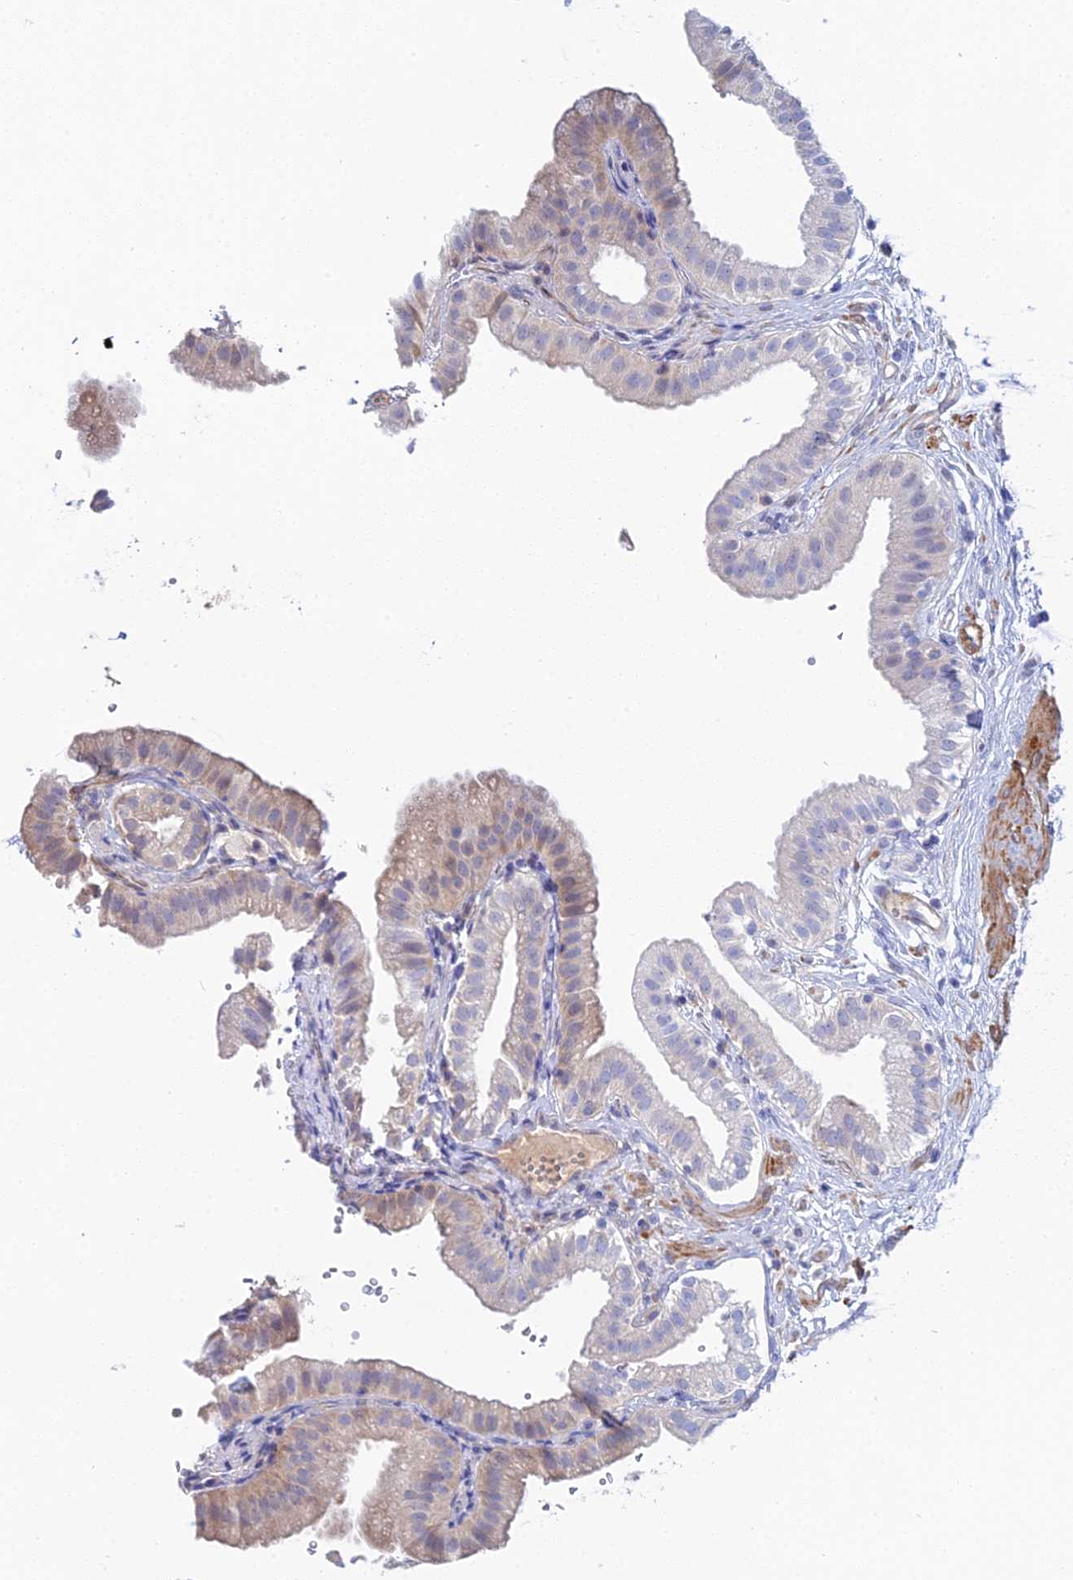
{"staining": {"intensity": "weak", "quantity": "<25%", "location": "cytoplasmic/membranous"}, "tissue": "gallbladder", "cell_type": "Glandular cells", "image_type": "normal", "snomed": [{"axis": "morphology", "description": "Normal tissue, NOS"}, {"axis": "topography", "description": "Gallbladder"}], "caption": "Unremarkable gallbladder was stained to show a protein in brown. There is no significant staining in glandular cells. (DAB (3,3'-diaminobenzidine) IHC with hematoxylin counter stain).", "gene": "DNAH14", "patient": {"sex": "female", "age": 61}}